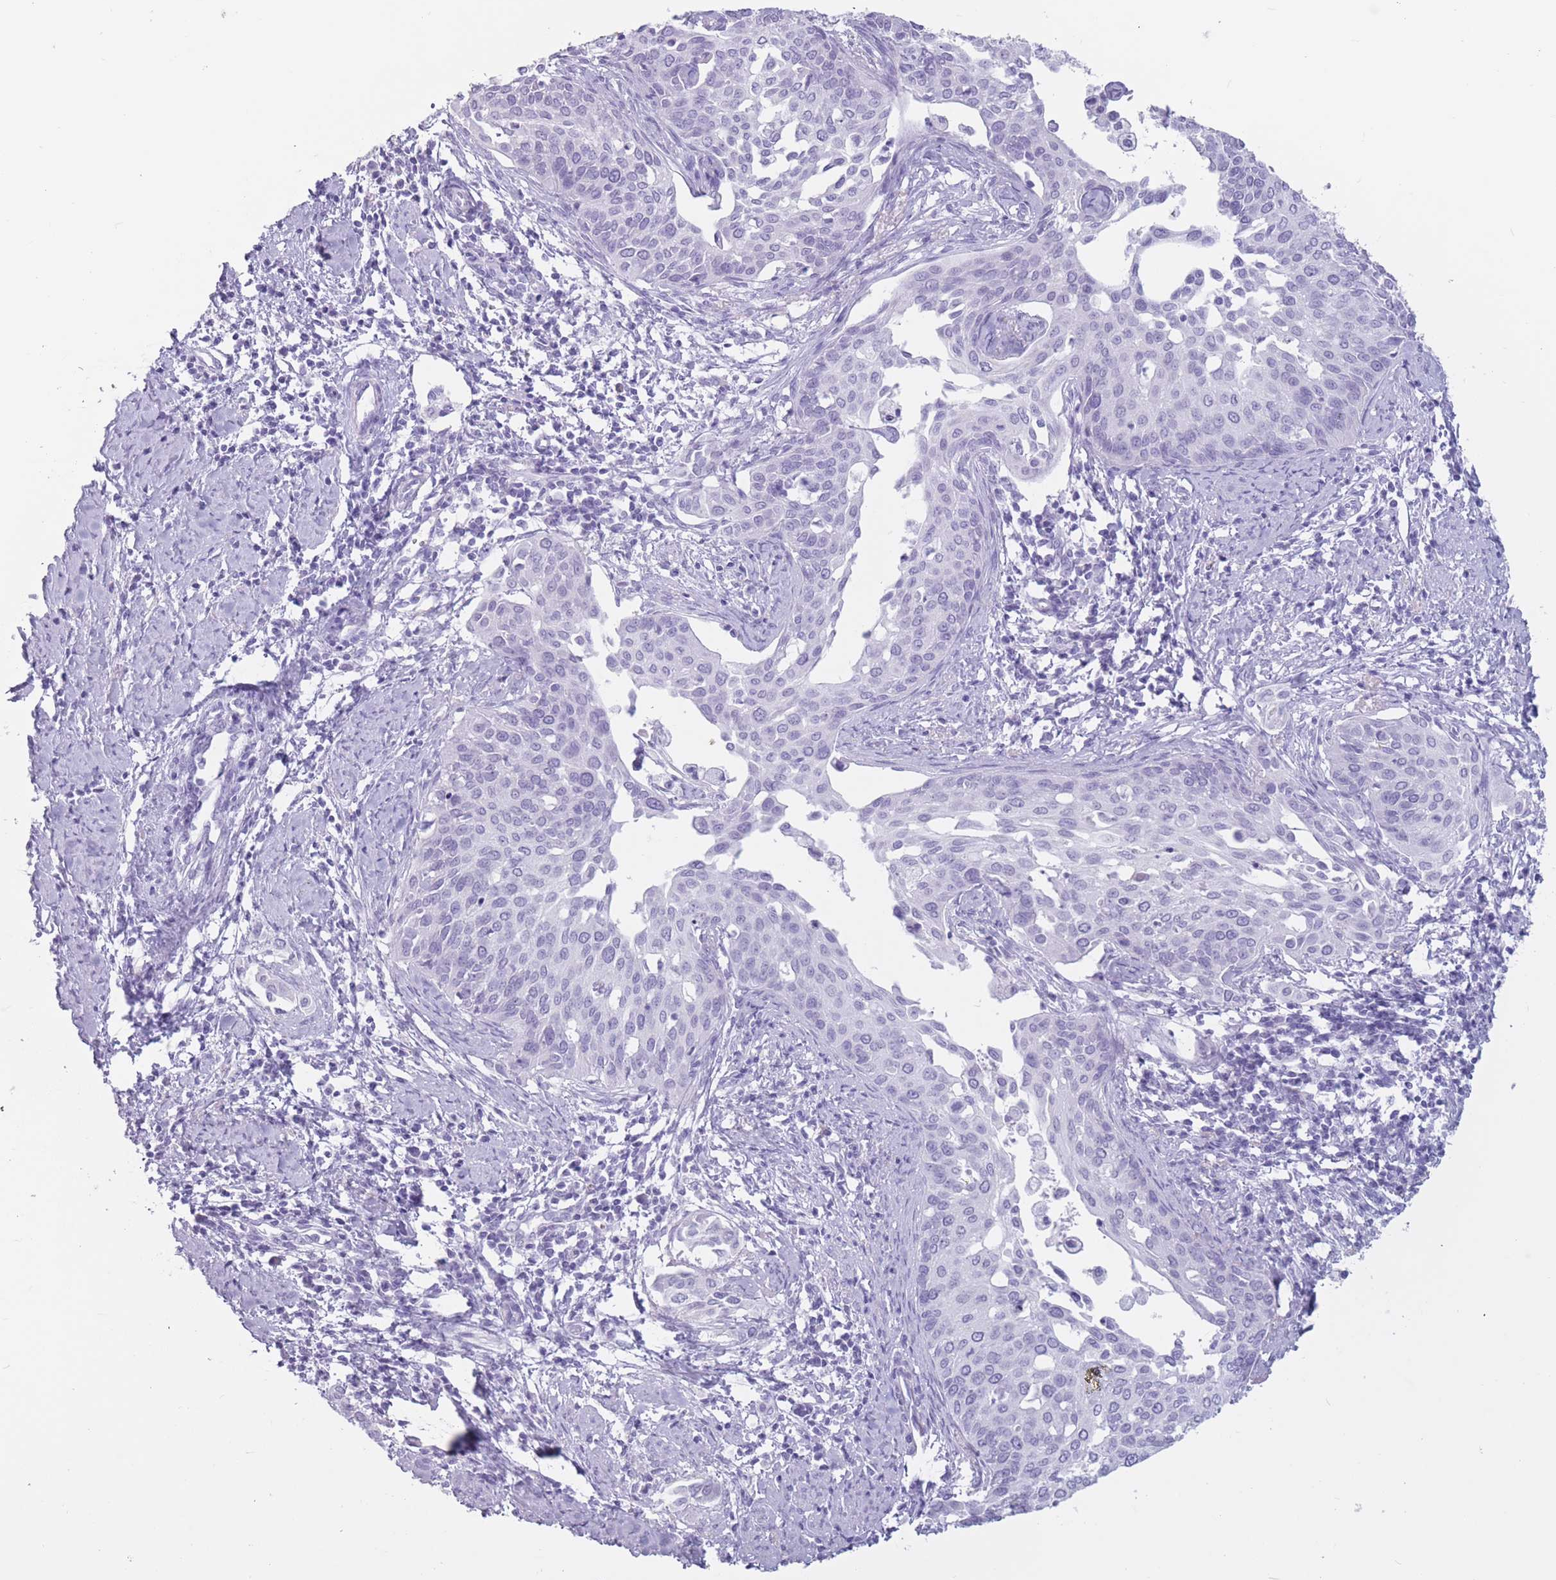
{"staining": {"intensity": "negative", "quantity": "none", "location": "none"}, "tissue": "cervical cancer", "cell_type": "Tumor cells", "image_type": "cancer", "snomed": [{"axis": "morphology", "description": "Squamous cell carcinoma, NOS"}, {"axis": "topography", "description": "Cervix"}], "caption": "A micrograph of human squamous cell carcinoma (cervical) is negative for staining in tumor cells.", "gene": "PNMA3", "patient": {"sex": "female", "age": 44}}